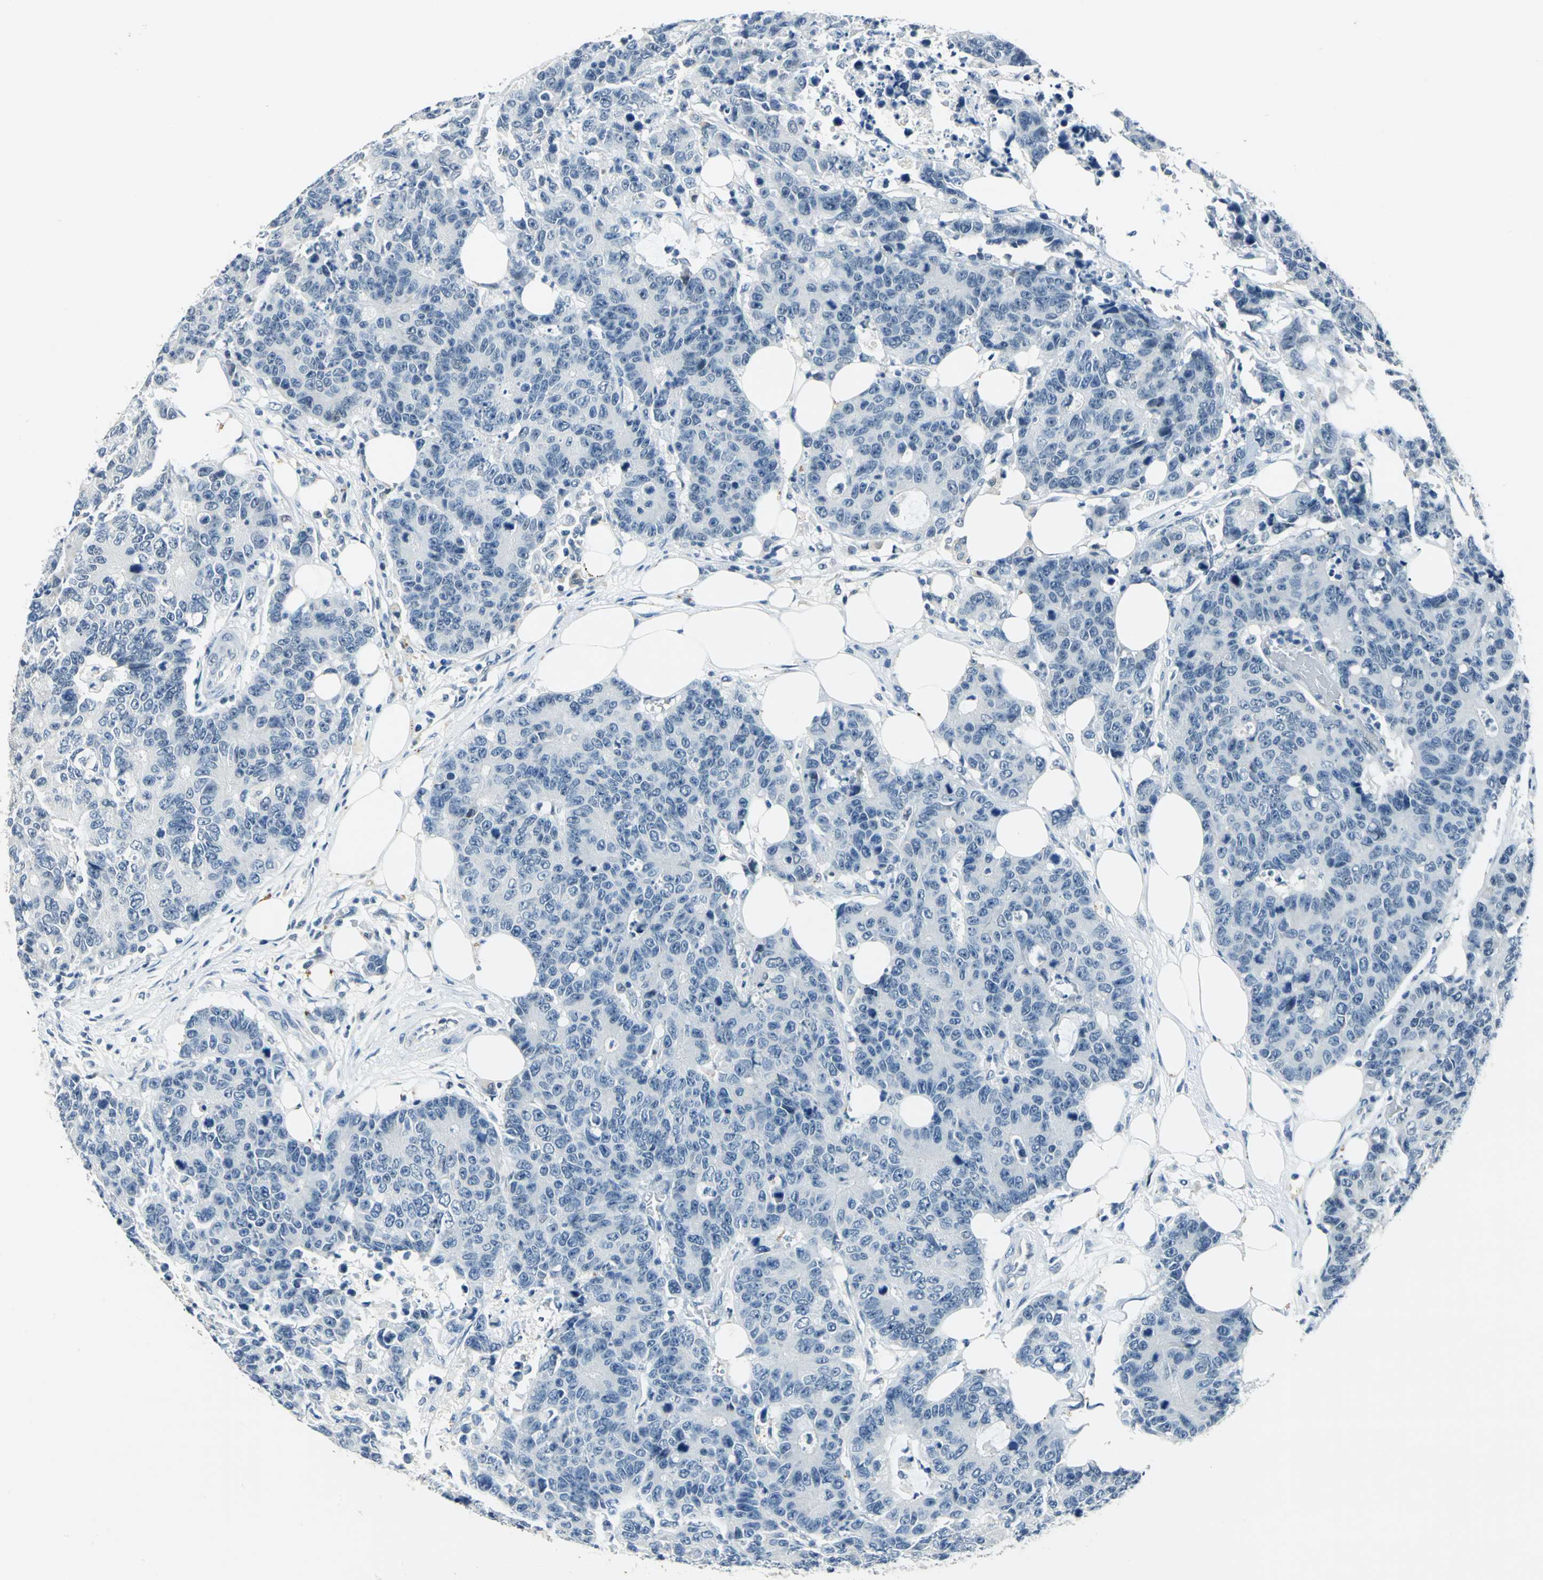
{"staining": {"intensity": "negative", "quantity": "none", "location": "none"}, "tissue": "colorectal cancer", "cell_type": "Tumor cells", "image_type": "cancer", "snomed": [{"axis": "morphology", "description": "Adenocarcinoma, NOS"}, {"axis": "topography", "description": "Colon"}], "caption": "This is a micrograph of IHC staining of colorectal adenocarcinoma, which shows no positivity in tumor cells. (IHC, brightfield microscopy, high magnification).", "gene": "RAD17", "patient": {"sex": "female", "age": 86}}